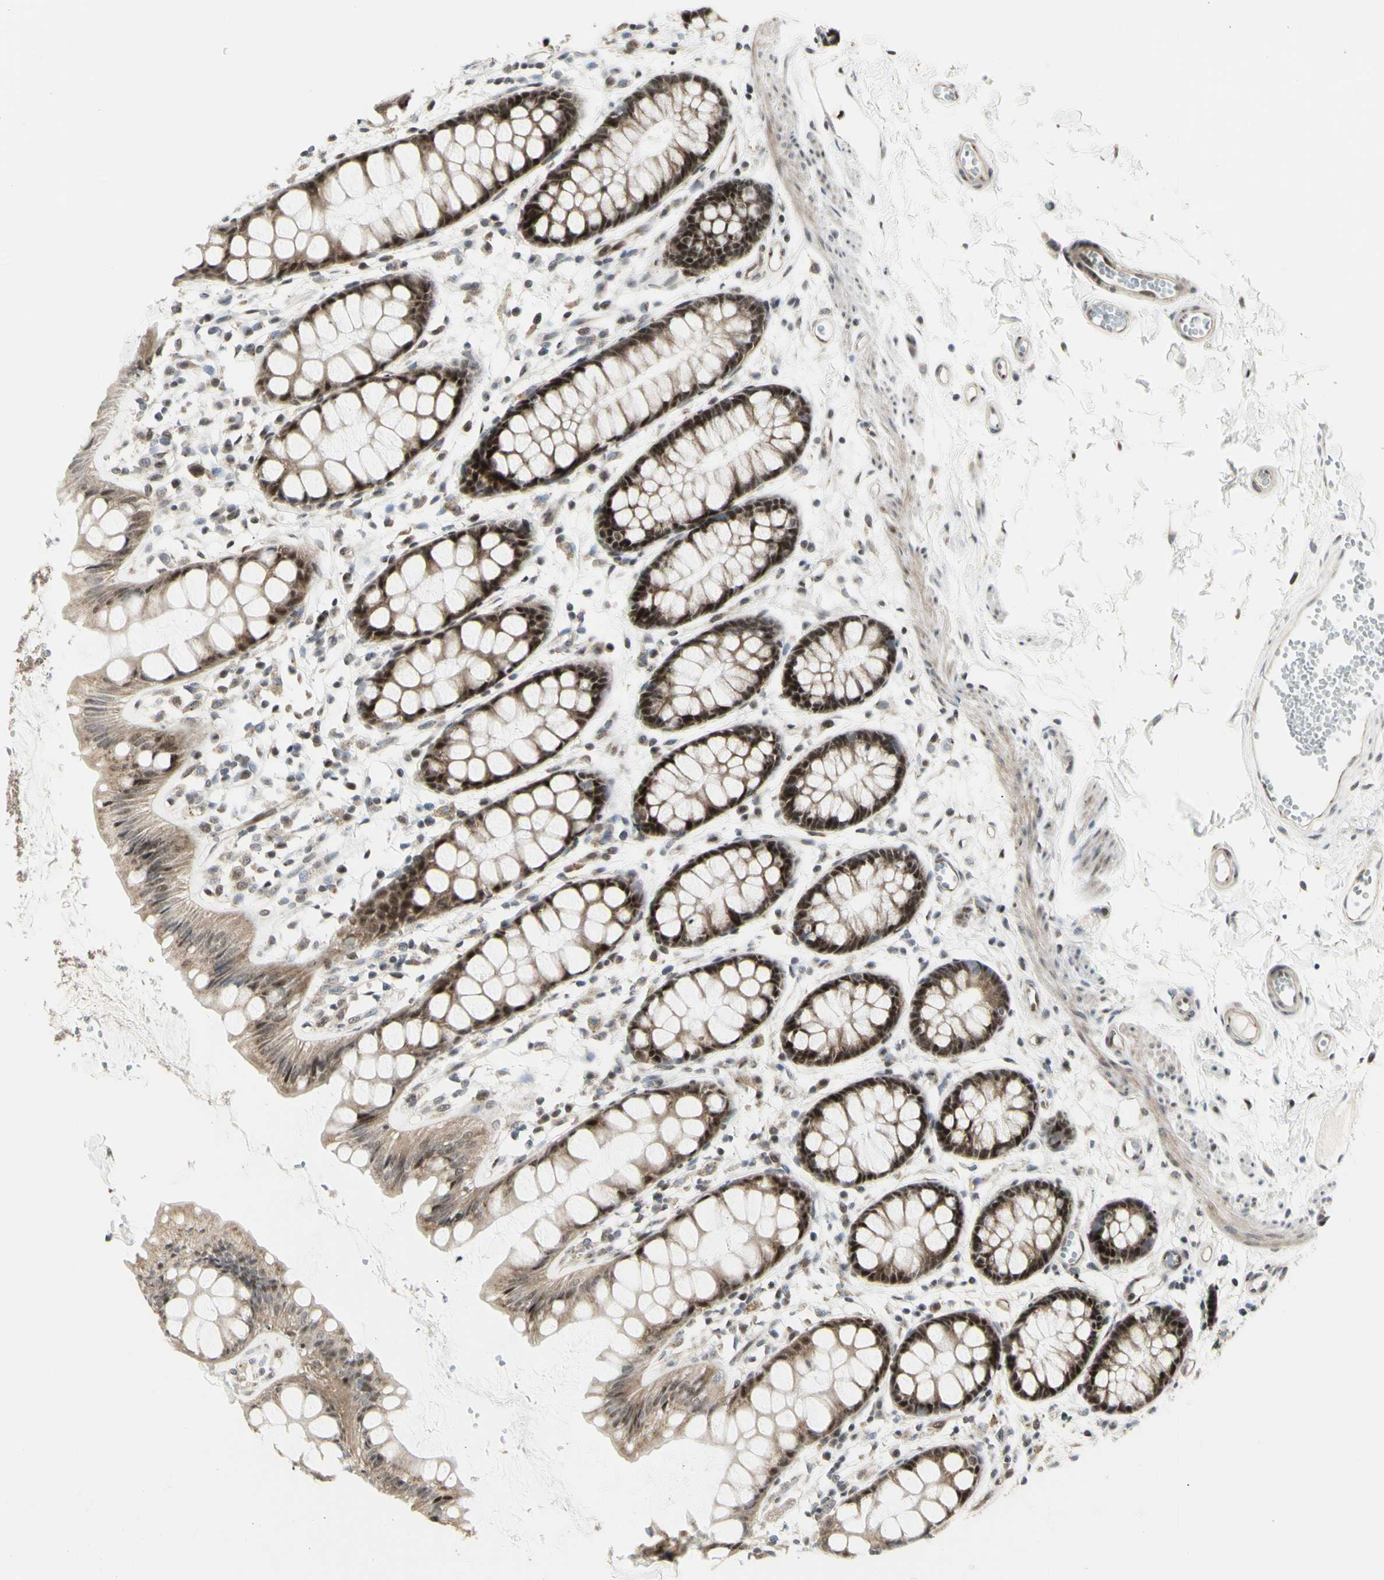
{"staining": {"intensity": "strong", "quantity": ">75%", "location": "cytoplasmic/membranous,nuclear"}, "tissue": "rectum", "cell_type": "Glandular cells", "image_type": "normal", "snomed": [{"axis": "morphology", "description": "Normal tissue, NOS"}, {"axis": "topography", "description": "Rectum"}], "caption": "Normal rectum displays strong cytoplasmic/membranous,nuclear positivity in about >75% of glandular cells.", "gene": "DHRS7B", "patient": {"sex": "female", "age": 66}}